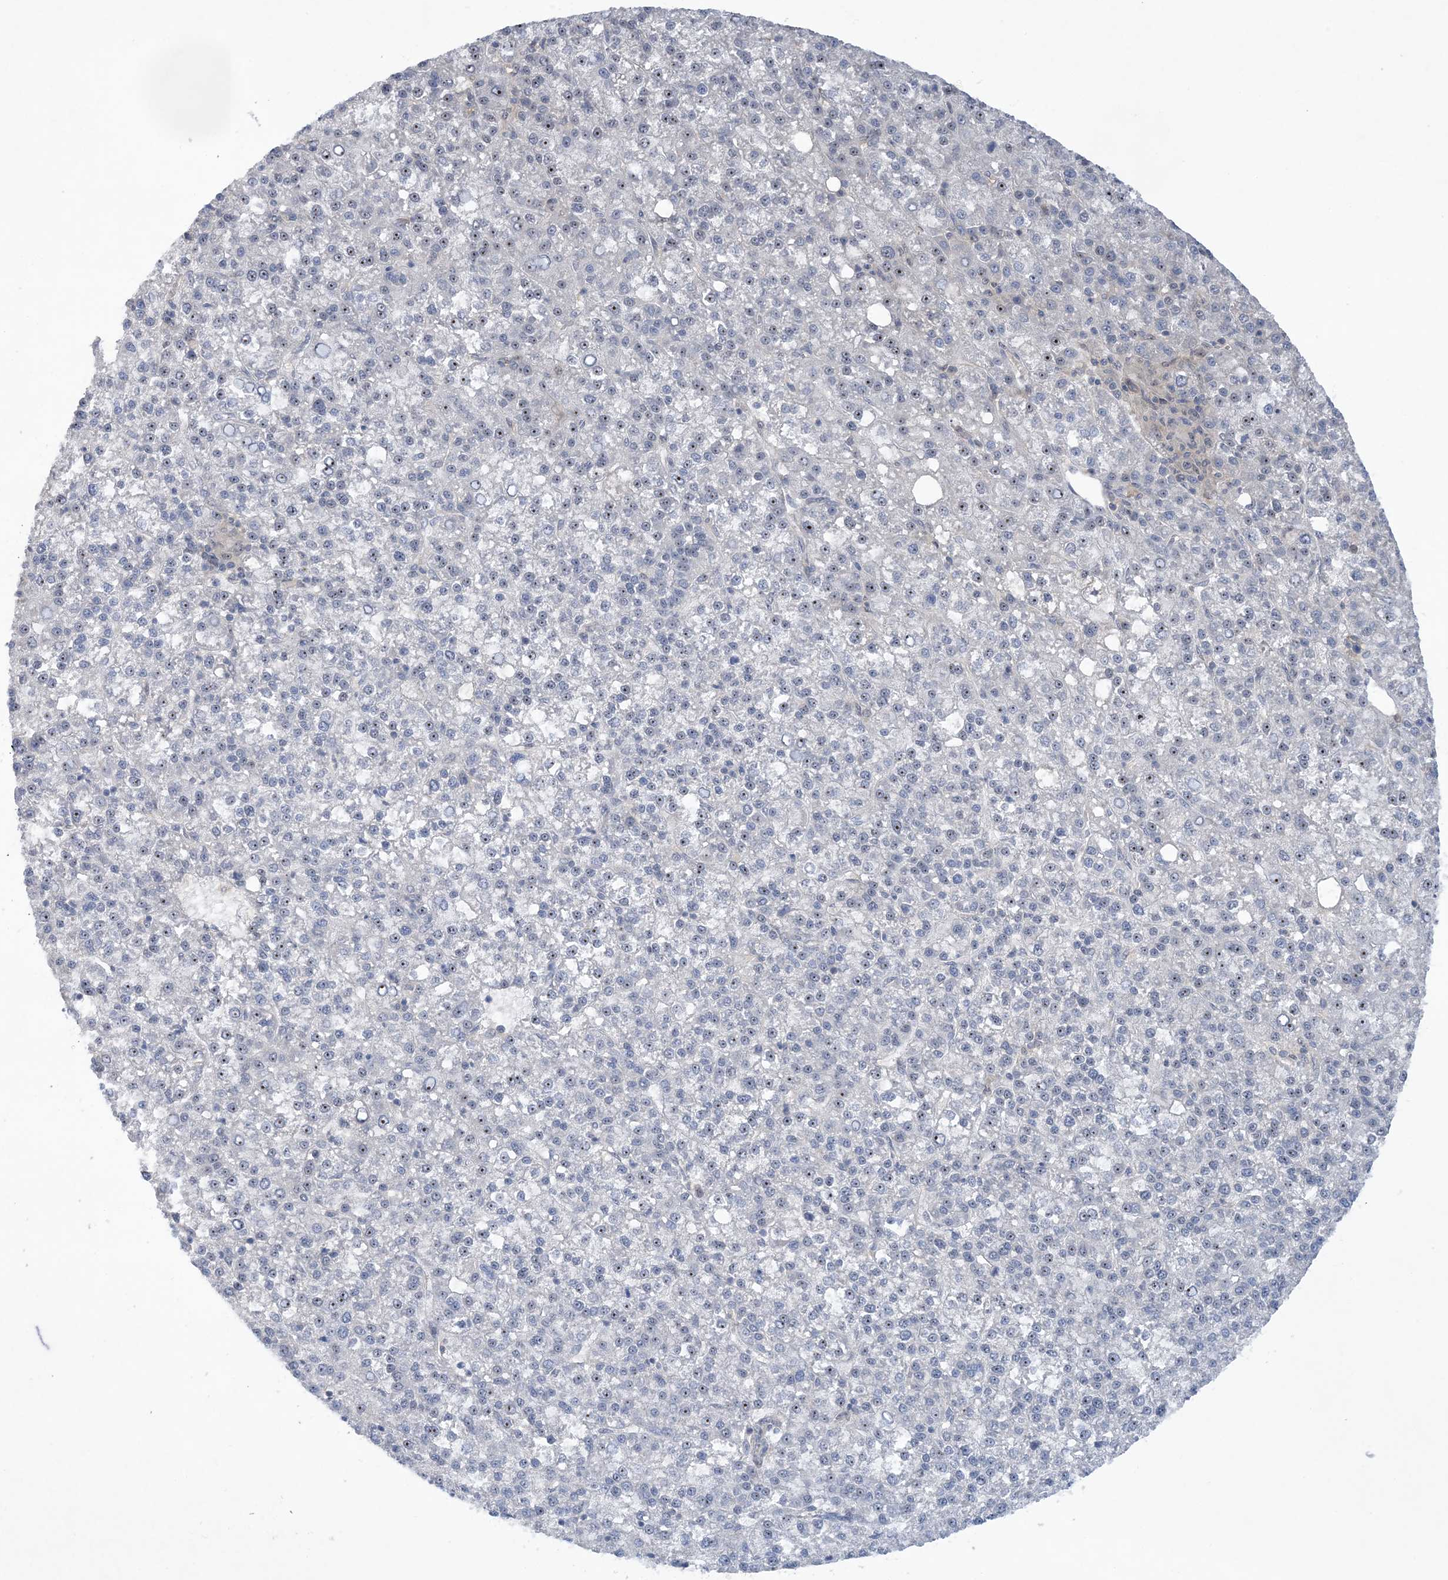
{"staining": {"intensity": "negative", "quantity": "none", "location": "none"}, "tissue": "liver cancer", "cell_type": "Tumor cells", "image_type": "cancer", "snomed": [{"axis": "morphology", "description": "Carcinoma, Hepatocellular, NOS"}, {"axis": "topography", "description": "Liver"}], "caption": "High power microscopy histopathology image of an immunohistochemistry photomicrograph of liver cancer (hepatocellular carcinoma), revealing no significant positivity in tumor cells.", "gene": "UBE2E1", "patient": {"sex": "female", "age": 58}}